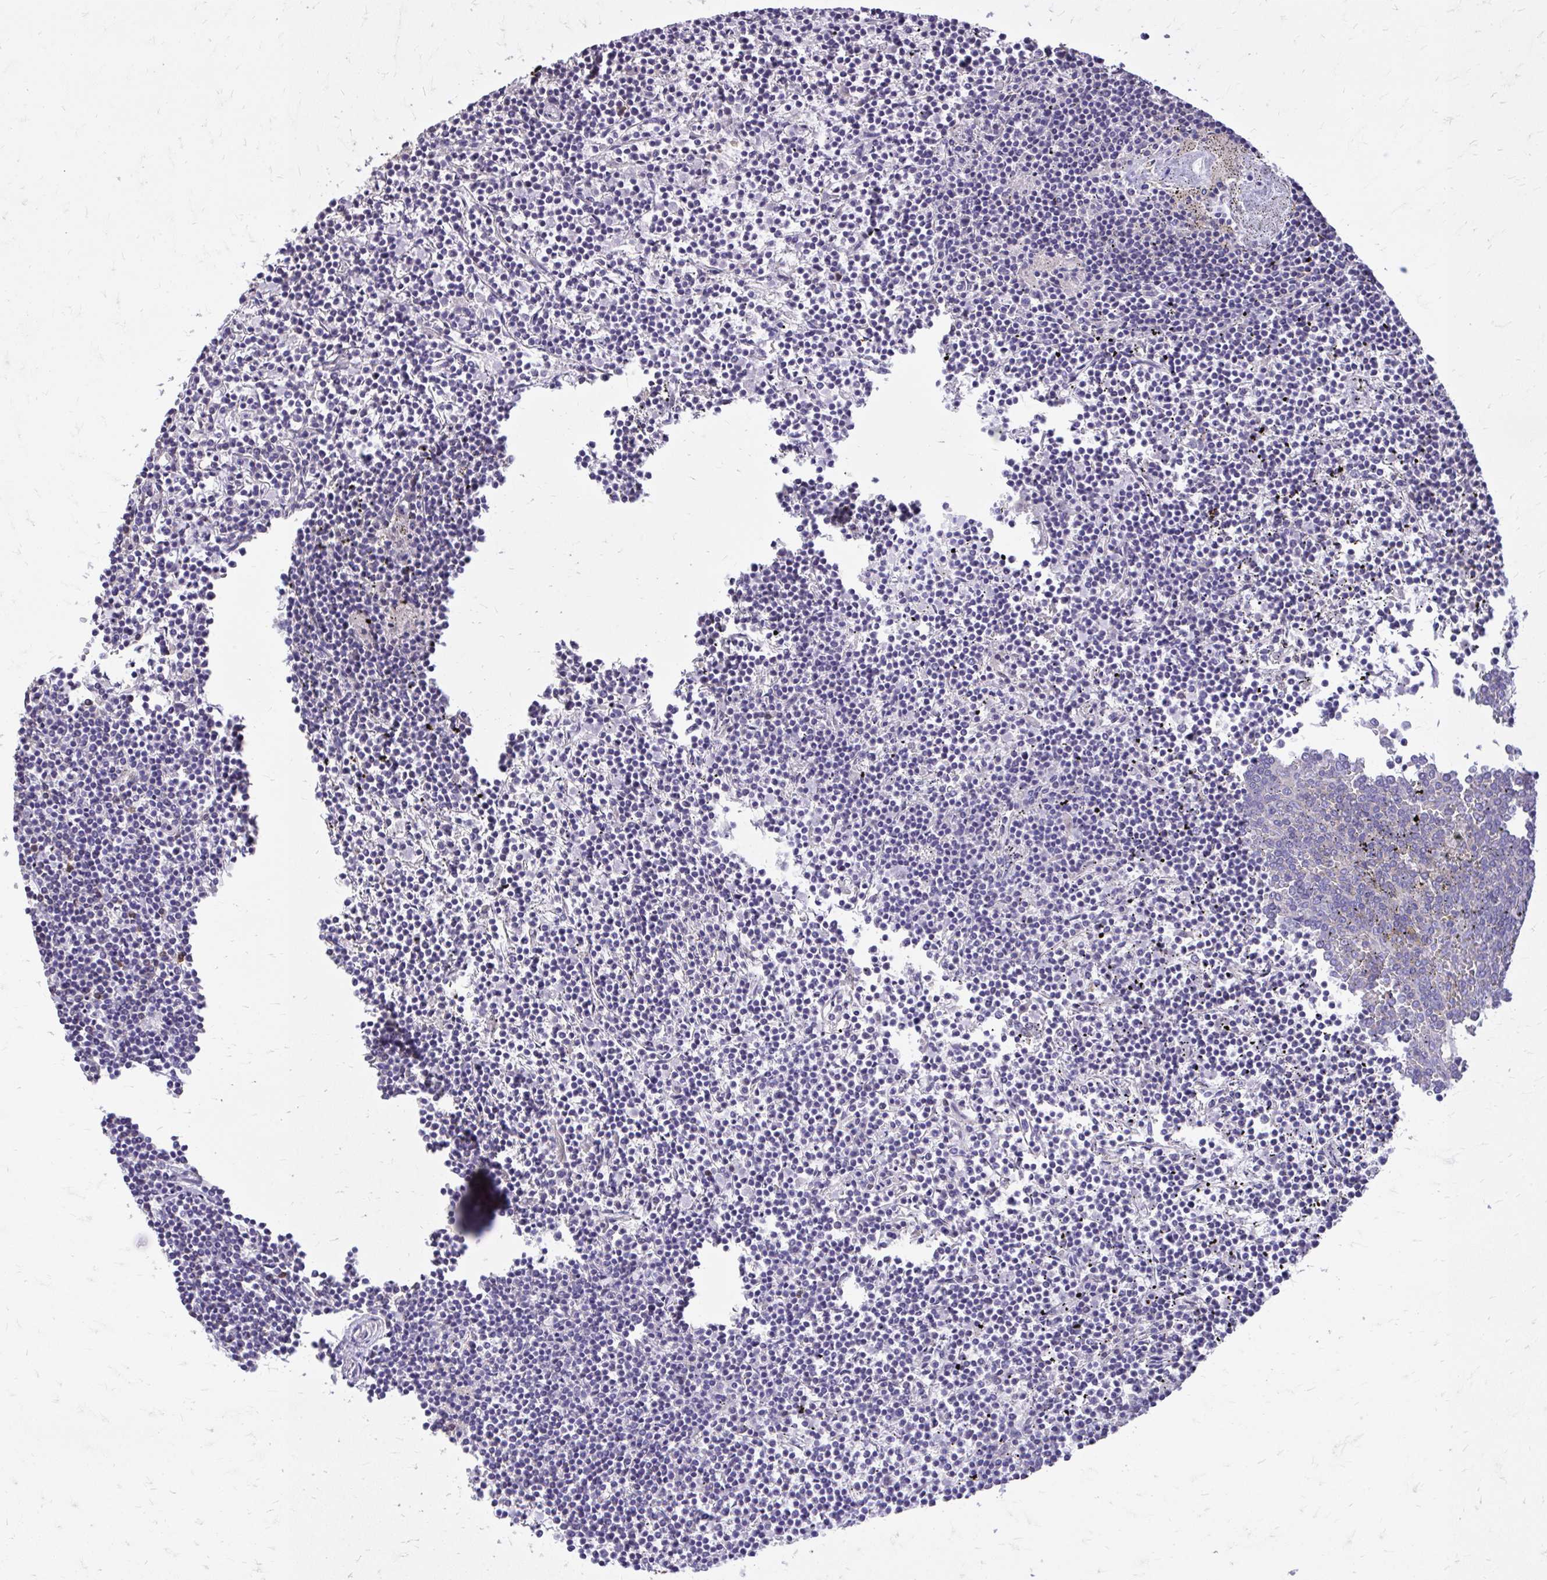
{"staining": {"intensity": "negative", "quantity": "none", "location": "none"}, "tissue": "lymphoma", "cell_type": "Tumor cells", "image_type": "cancer", "snomed": [{"axis": "morphology", "description": "Malignant lymphoma, non-Hodgkin's type, Low grade"}, {"axis": "topography", "description": "Spleen"}], "caption": "This is an immunohistochemistry histopathology image of lymphoma. There is no expression in tumor cells.", "gene": "EPB41L1", "patient": {"sex": "female", "age": 19}}